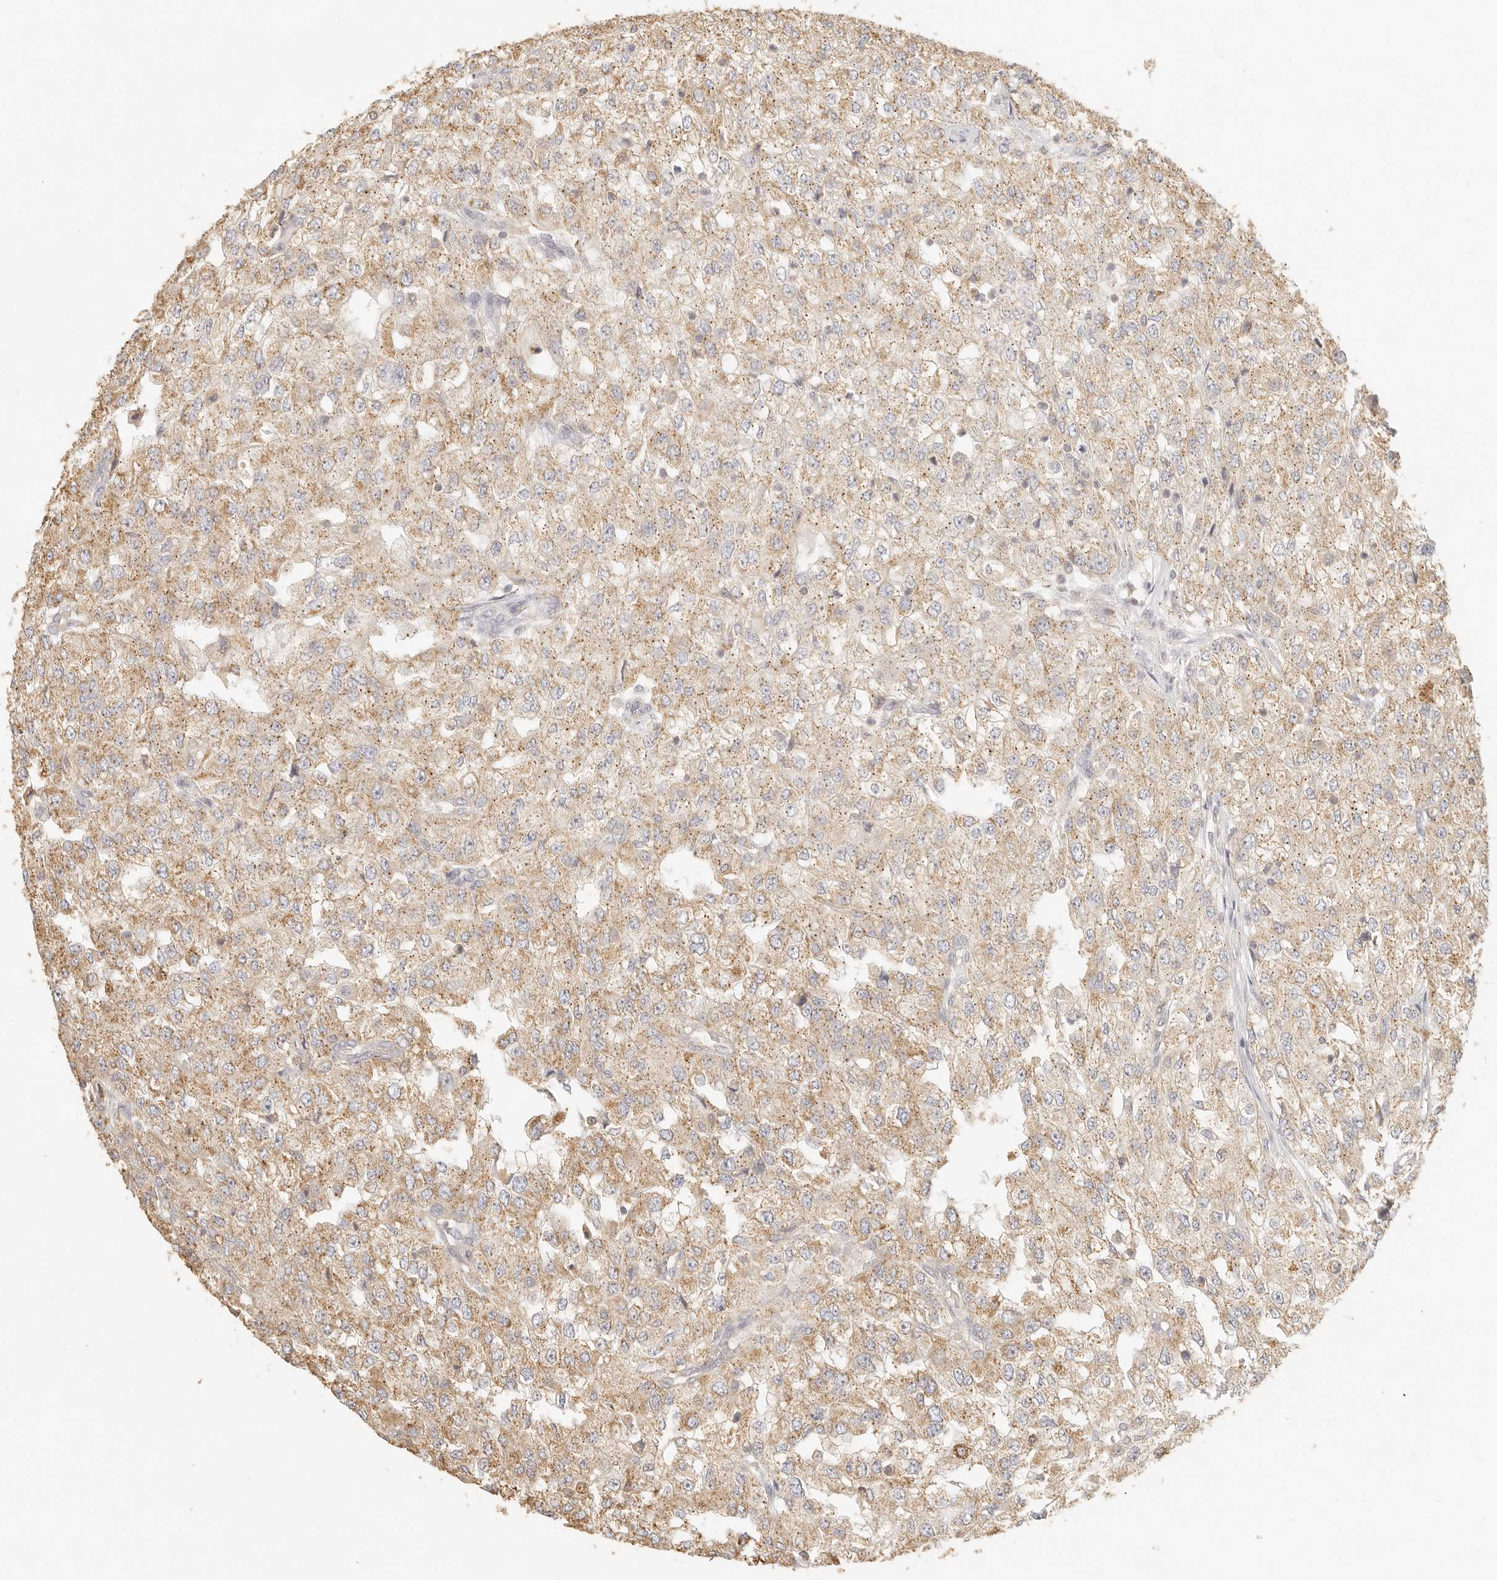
{"staining": {"intensity": "moderate", "quantity": ">75%", "location": "cytoplasmic/membranous"}, "tissue": "renal cancer", "cell_type": "Tumor cells", "image_type": "cancer", "snomed": [{"axis": "morphology", "description": "Adenocarcinoma, NOS"}, {"axis": "topography", "description": "Kidney"}], "caption": "Immunohistochemistry photomicrograph of renal cancer (adenocarcinoma) stained for a protein (brown), which shows medium levels of moderate cytoplasmic/membranous positivity in about >75% of tumor cells.", "gene": "CNMD", "patient": {"sex": "female", "age": 54}}